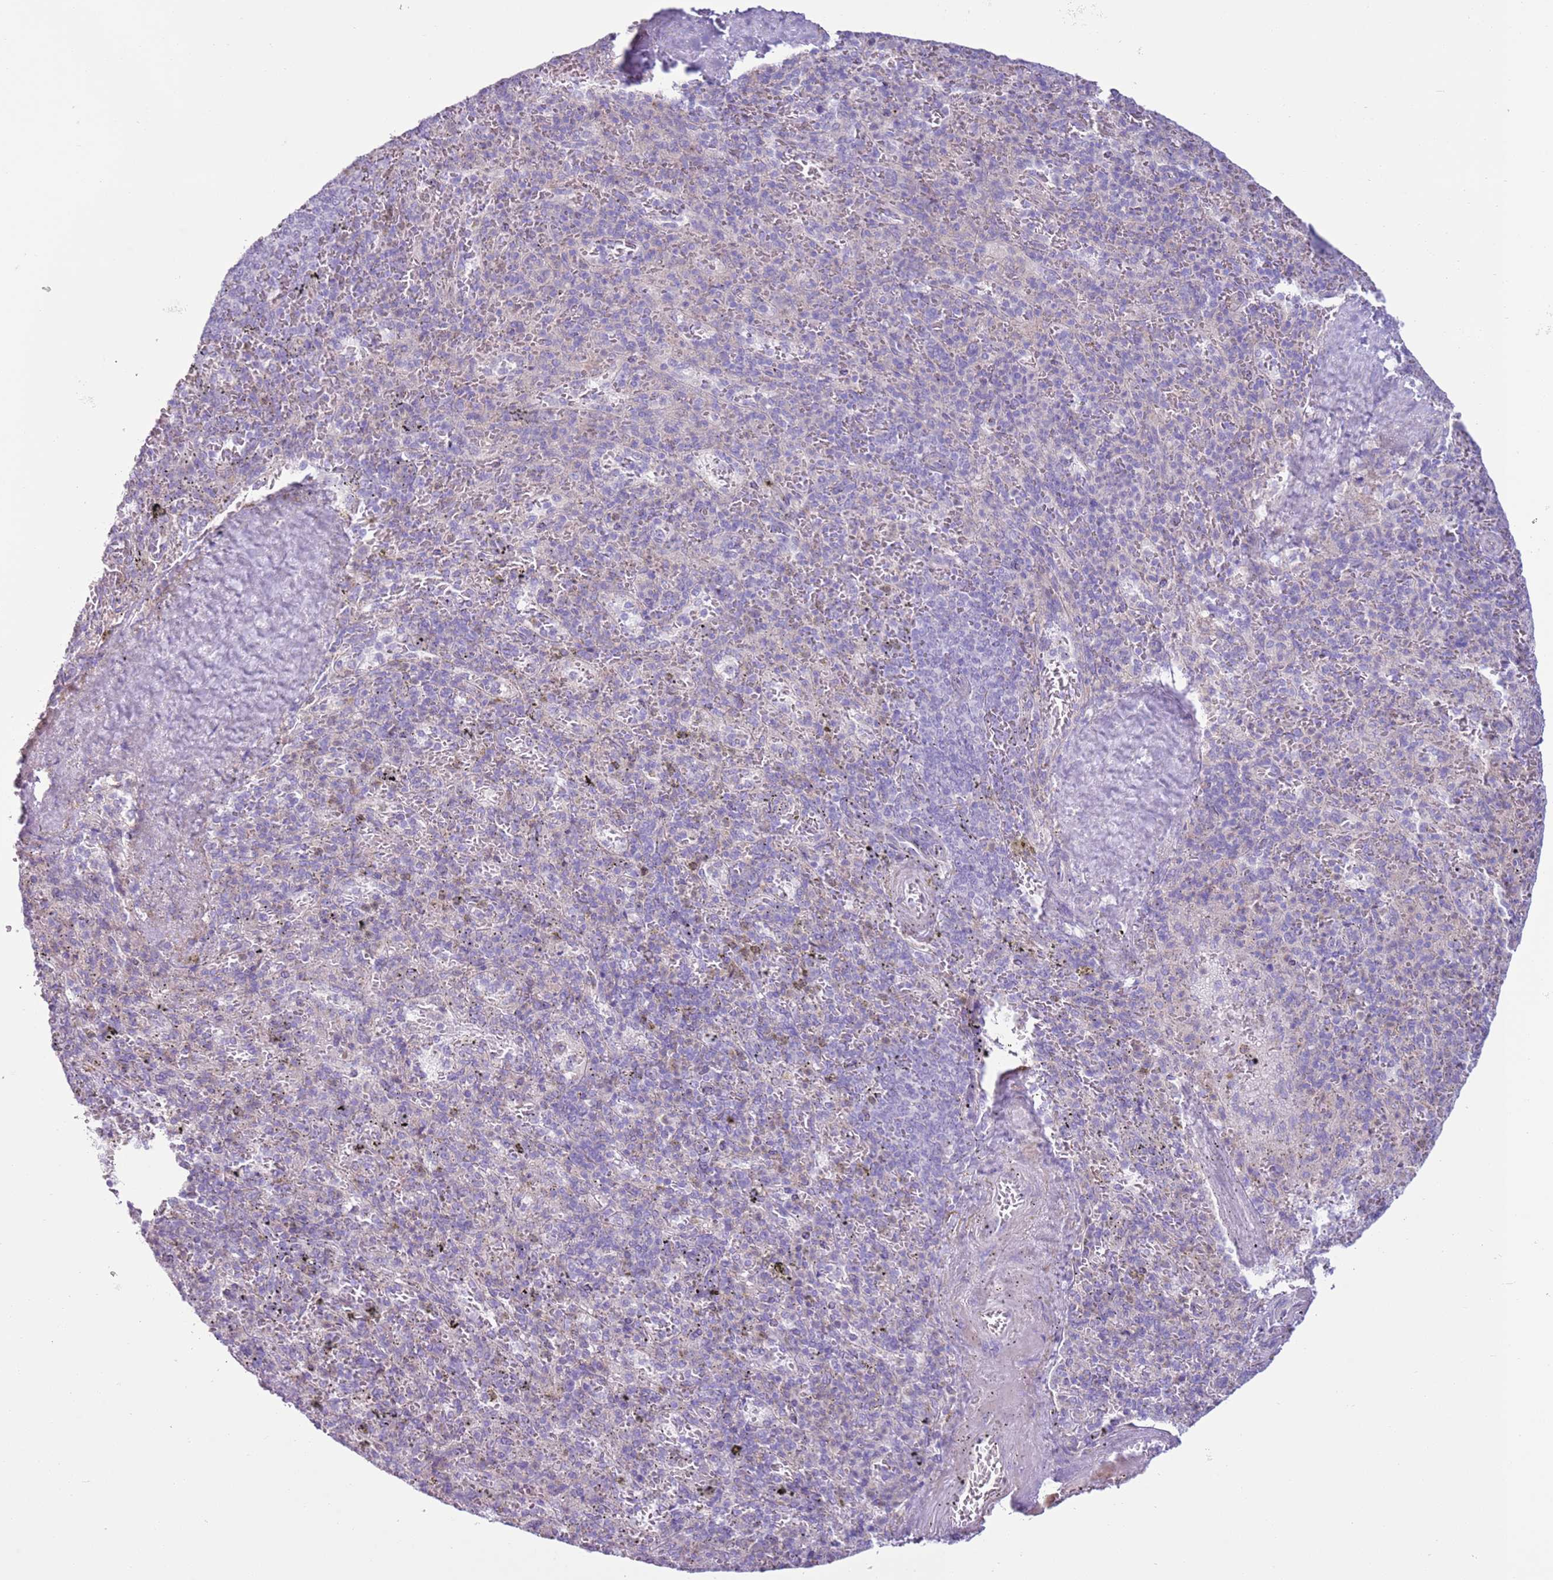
{"staining": {"intensity": "negative", "quantity": "none", "location": "none"}, "tissue": "spleen", "cell_type": "Cells in red pulp", "image_type": "normal", "snomed": [{"axis": "morphology", "description": "Normal tissue, NOS"}, {"axis": "topography", "description": "Spleen"}], "caption": "This is a image of immunohistochemistry (IHC) staining of unremarkable spleen, which shows no staining in cells in red pulp. (Brightfield microscopy of DAB (3,3'-diaminobenzidine) immunohistochemistry (IHC) at high magnification).", "gene": "OAF", "patient": {"sex": "male", "age": 82}}